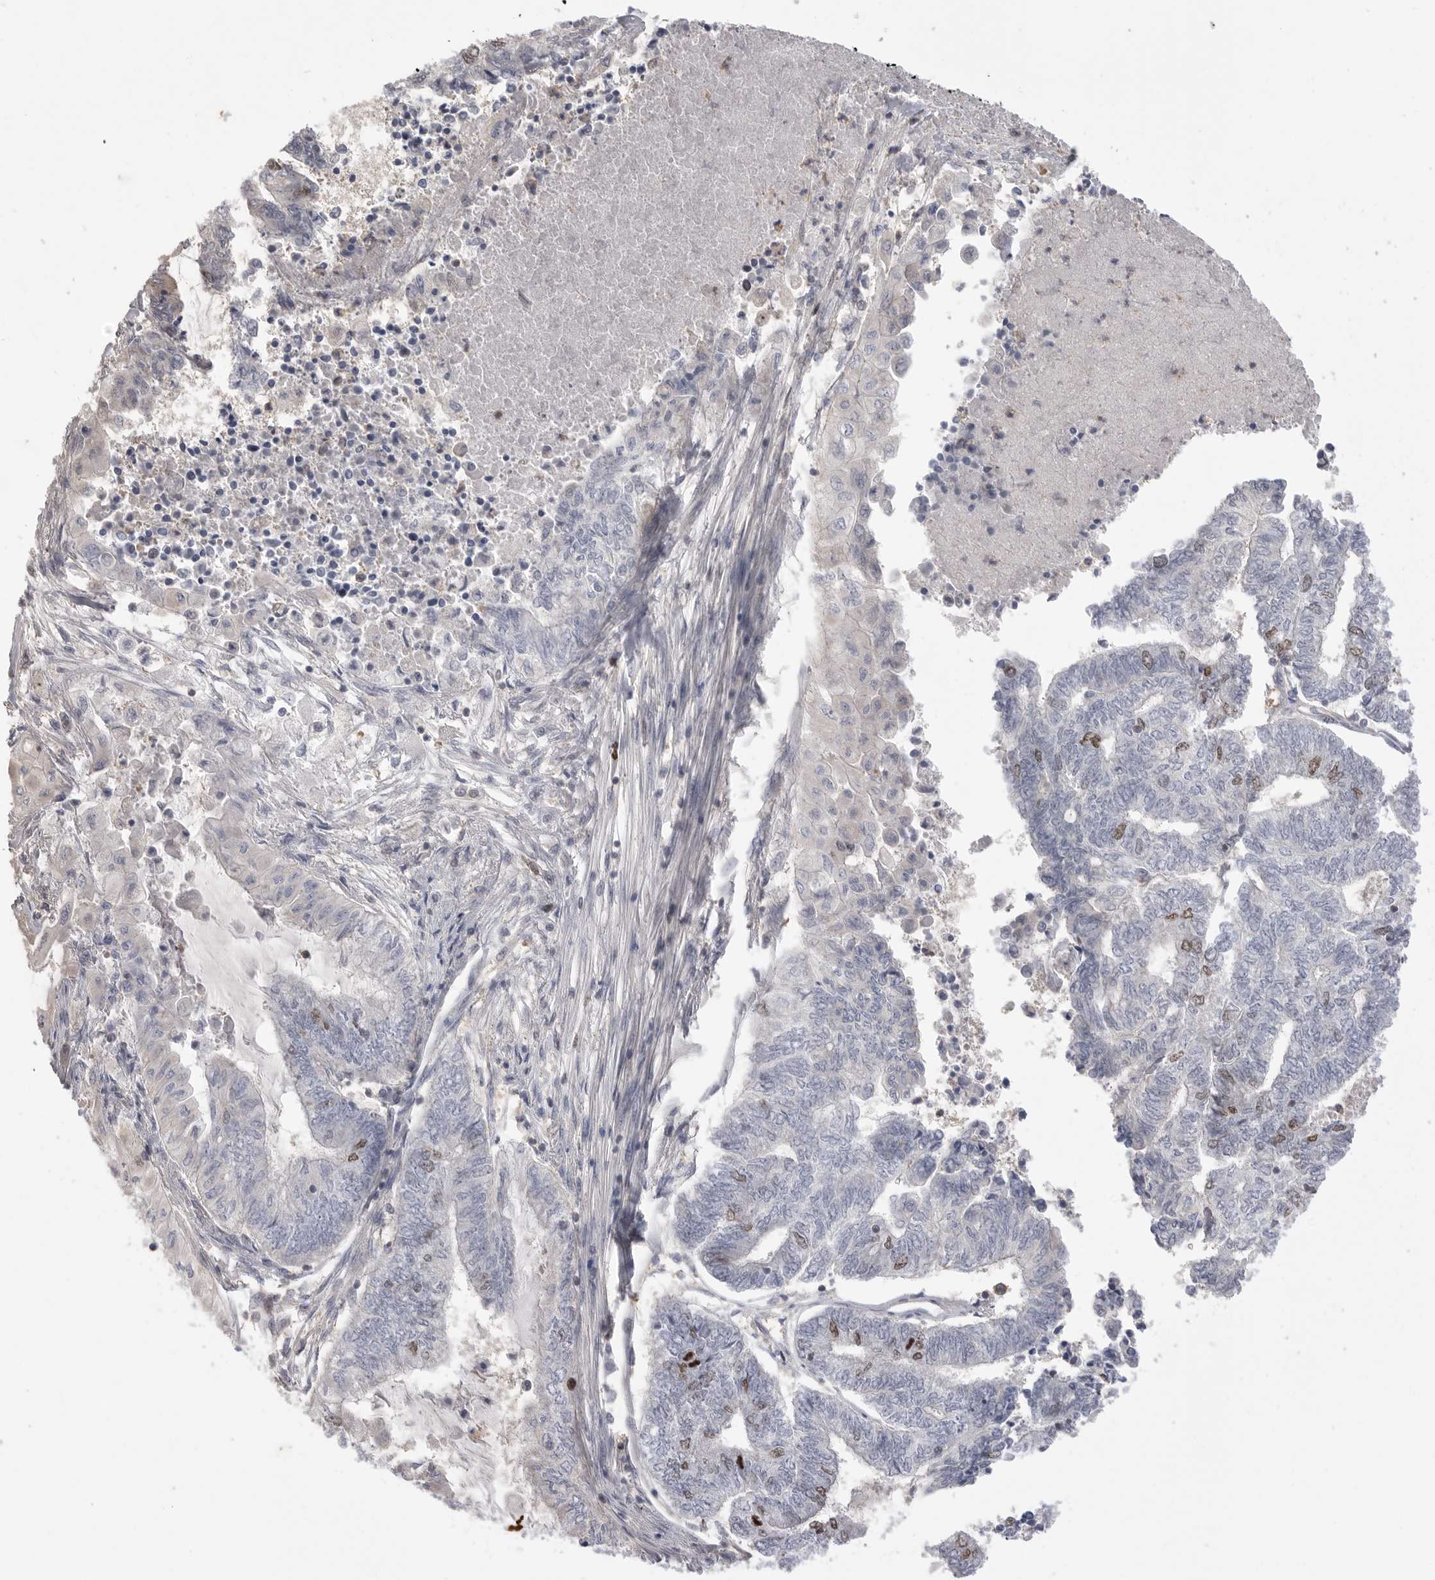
{"staining": {"intensity": "negative", "quantity": "none", "location": "none"}, "tissue": "endometrial cancer", "cell_type": "Tumor cells", "image_type": "cancer", "snomed": [{"axis": "morphology", "description": "Adenocarcinoma, NOS"}, {"axis": "topography", "description": "Uterus"}, {"axis": "topography", "description": "Endometrium"}], "caption": "Protein analysis of endometrial adenocarcinoma demonstrates no significant positivity in tumor cells.", "gene": "TOP2A", "patient": {"sex": "female", "age": 70}}